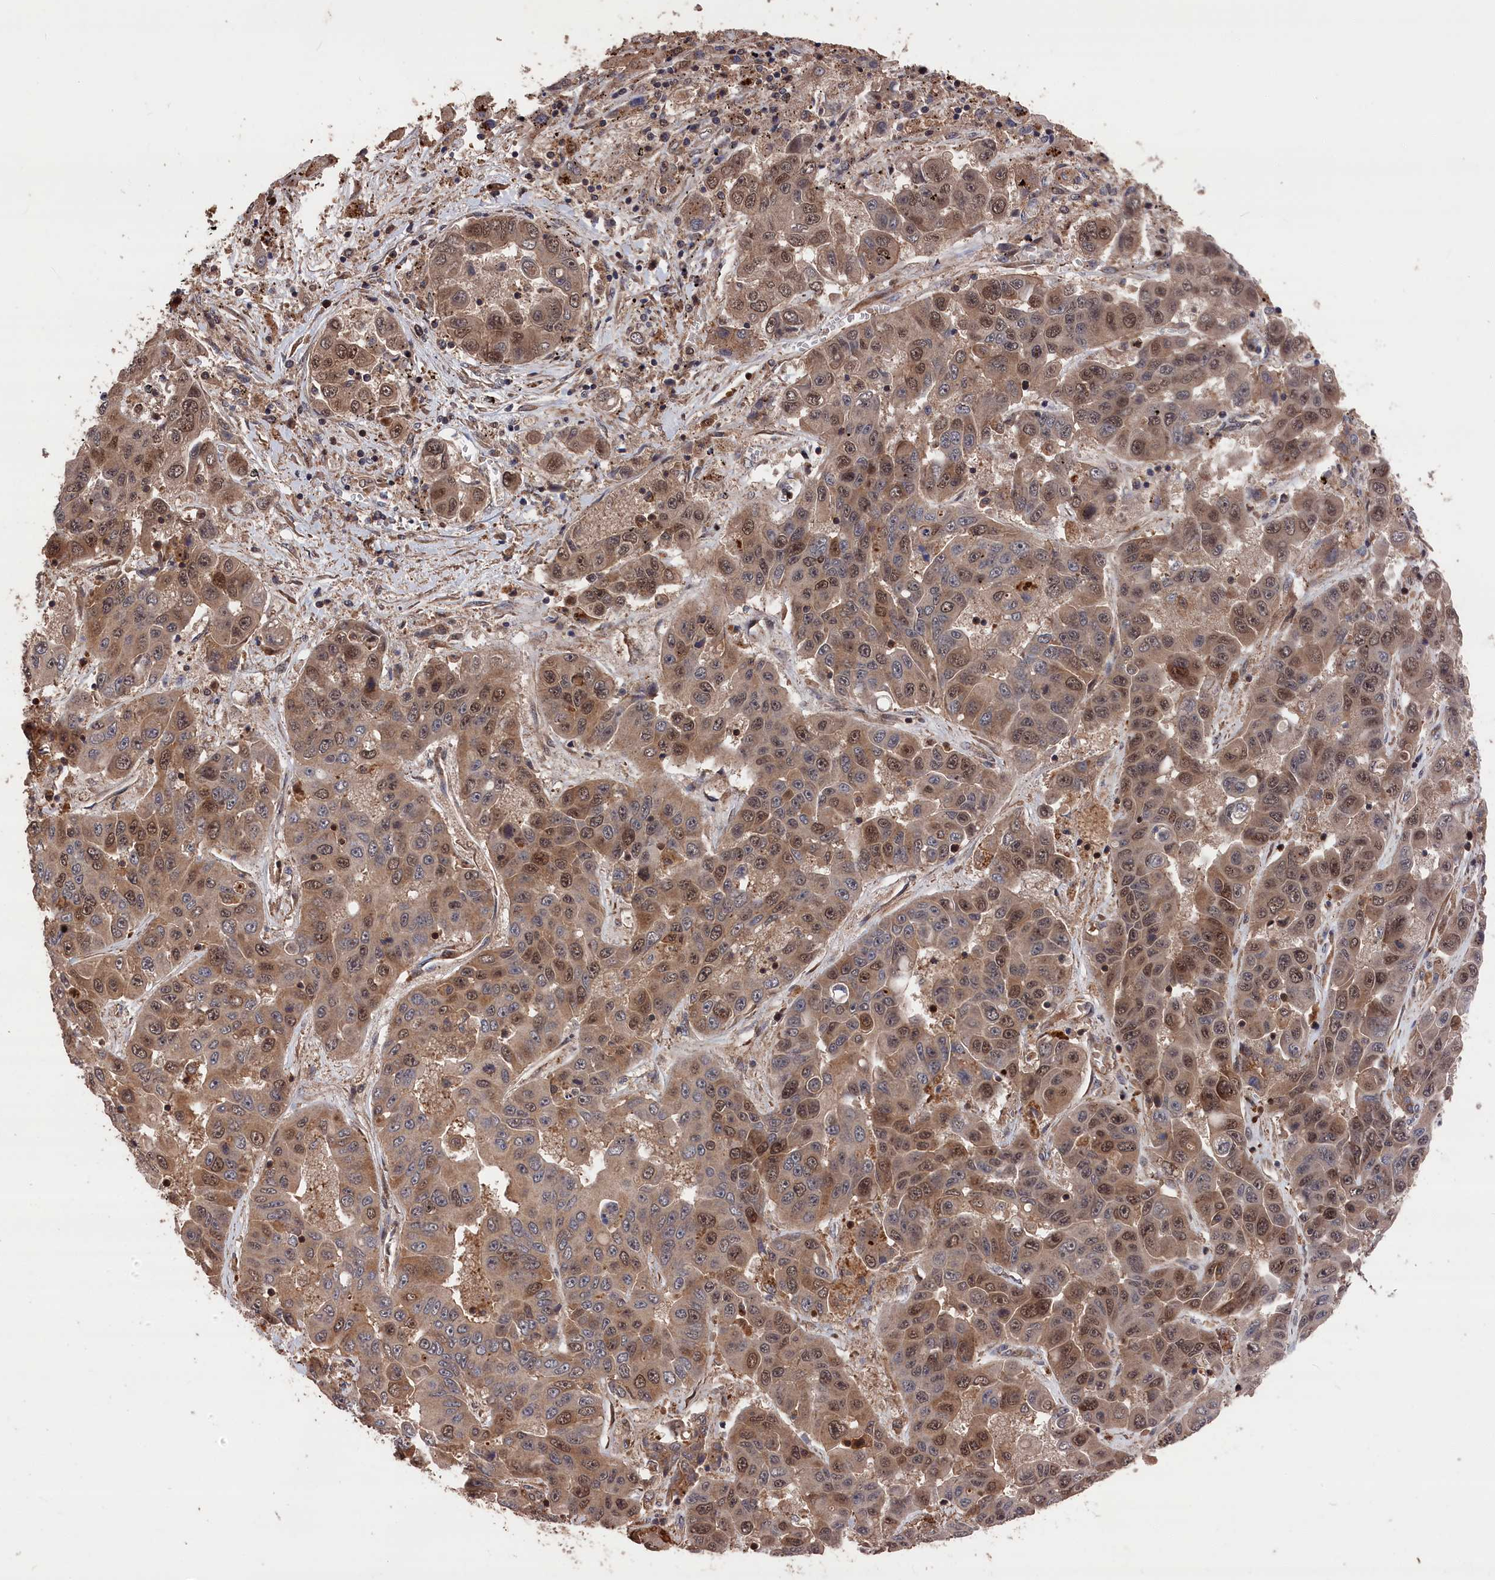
{"staining": {"intensity": "moderate", "quantity": ">75%", "location": "cytoplasmic/membranous,nuclear"}, "tissue": "liver cancer", "cell_type": "Tumor cells", "image_type": "cancer", "snomed": [{"axis": "morphology", "description": "Cholangiocarcinoma"}, {"axis": "topography", "description": "Liver"}], "caption": "Liver cholangiocarcinoma stained with DAB immunohistochemistry shows medium levels of moderate cytoplasmic/membranous and nuclear positivity in approximately >75% of tumor cells.", "gene": "RMI2", "patient": {"sex": "female", "age": 52}}